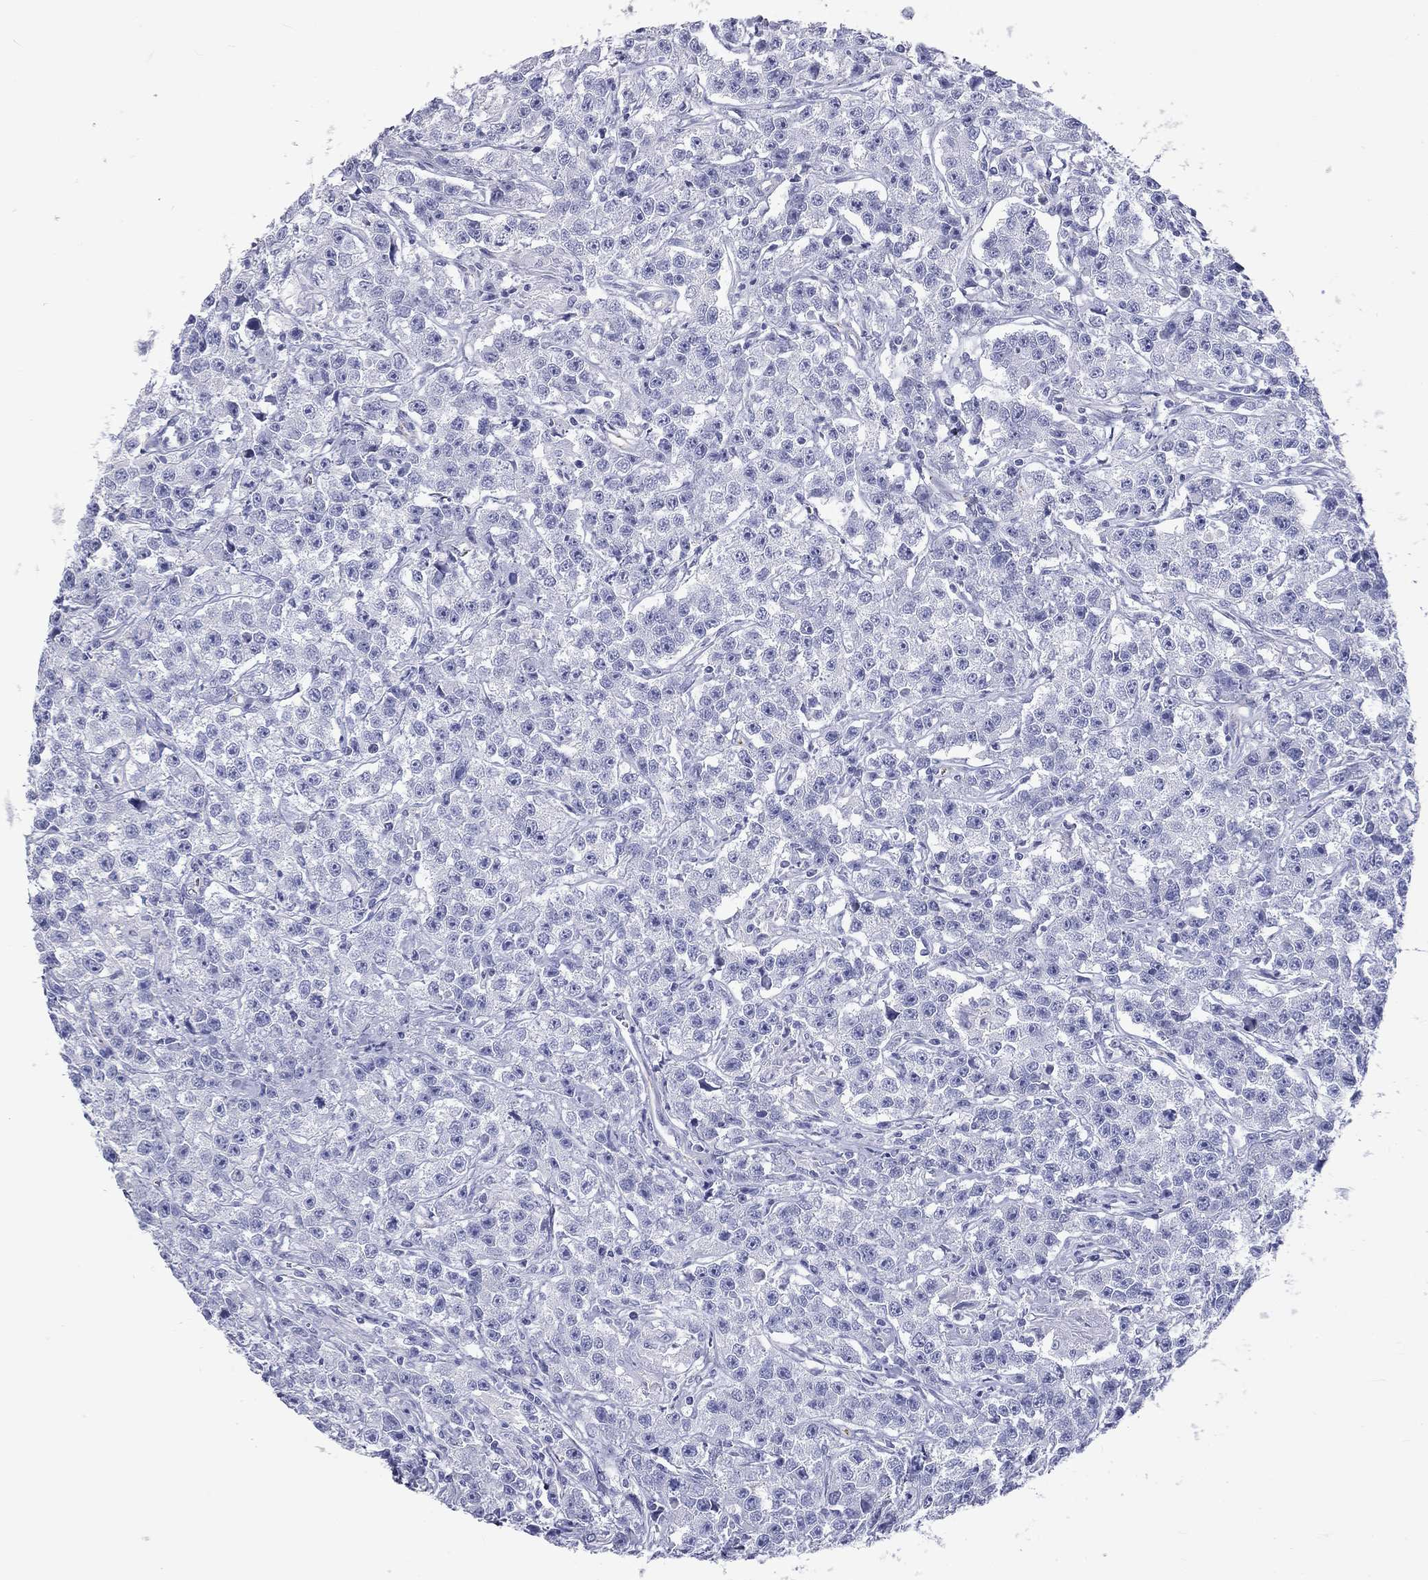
{"staining": {"intensity": "negative", "quantity": "none", "location": "none"}, "tissue": "testis cancer", "cell_type": "Tumor cells", "image_type": "cancer", "snomed": [{"axis": "morphology", "description": "Seminoma, NOS"}, {"axis": "topography", "description": "Testis"}], "caption": "IHC of human seminoma (testis) demonstrates no positivity in tumor cells.", "gene": "DNALI1", "patient": {"sex": "male", "age": 59}}